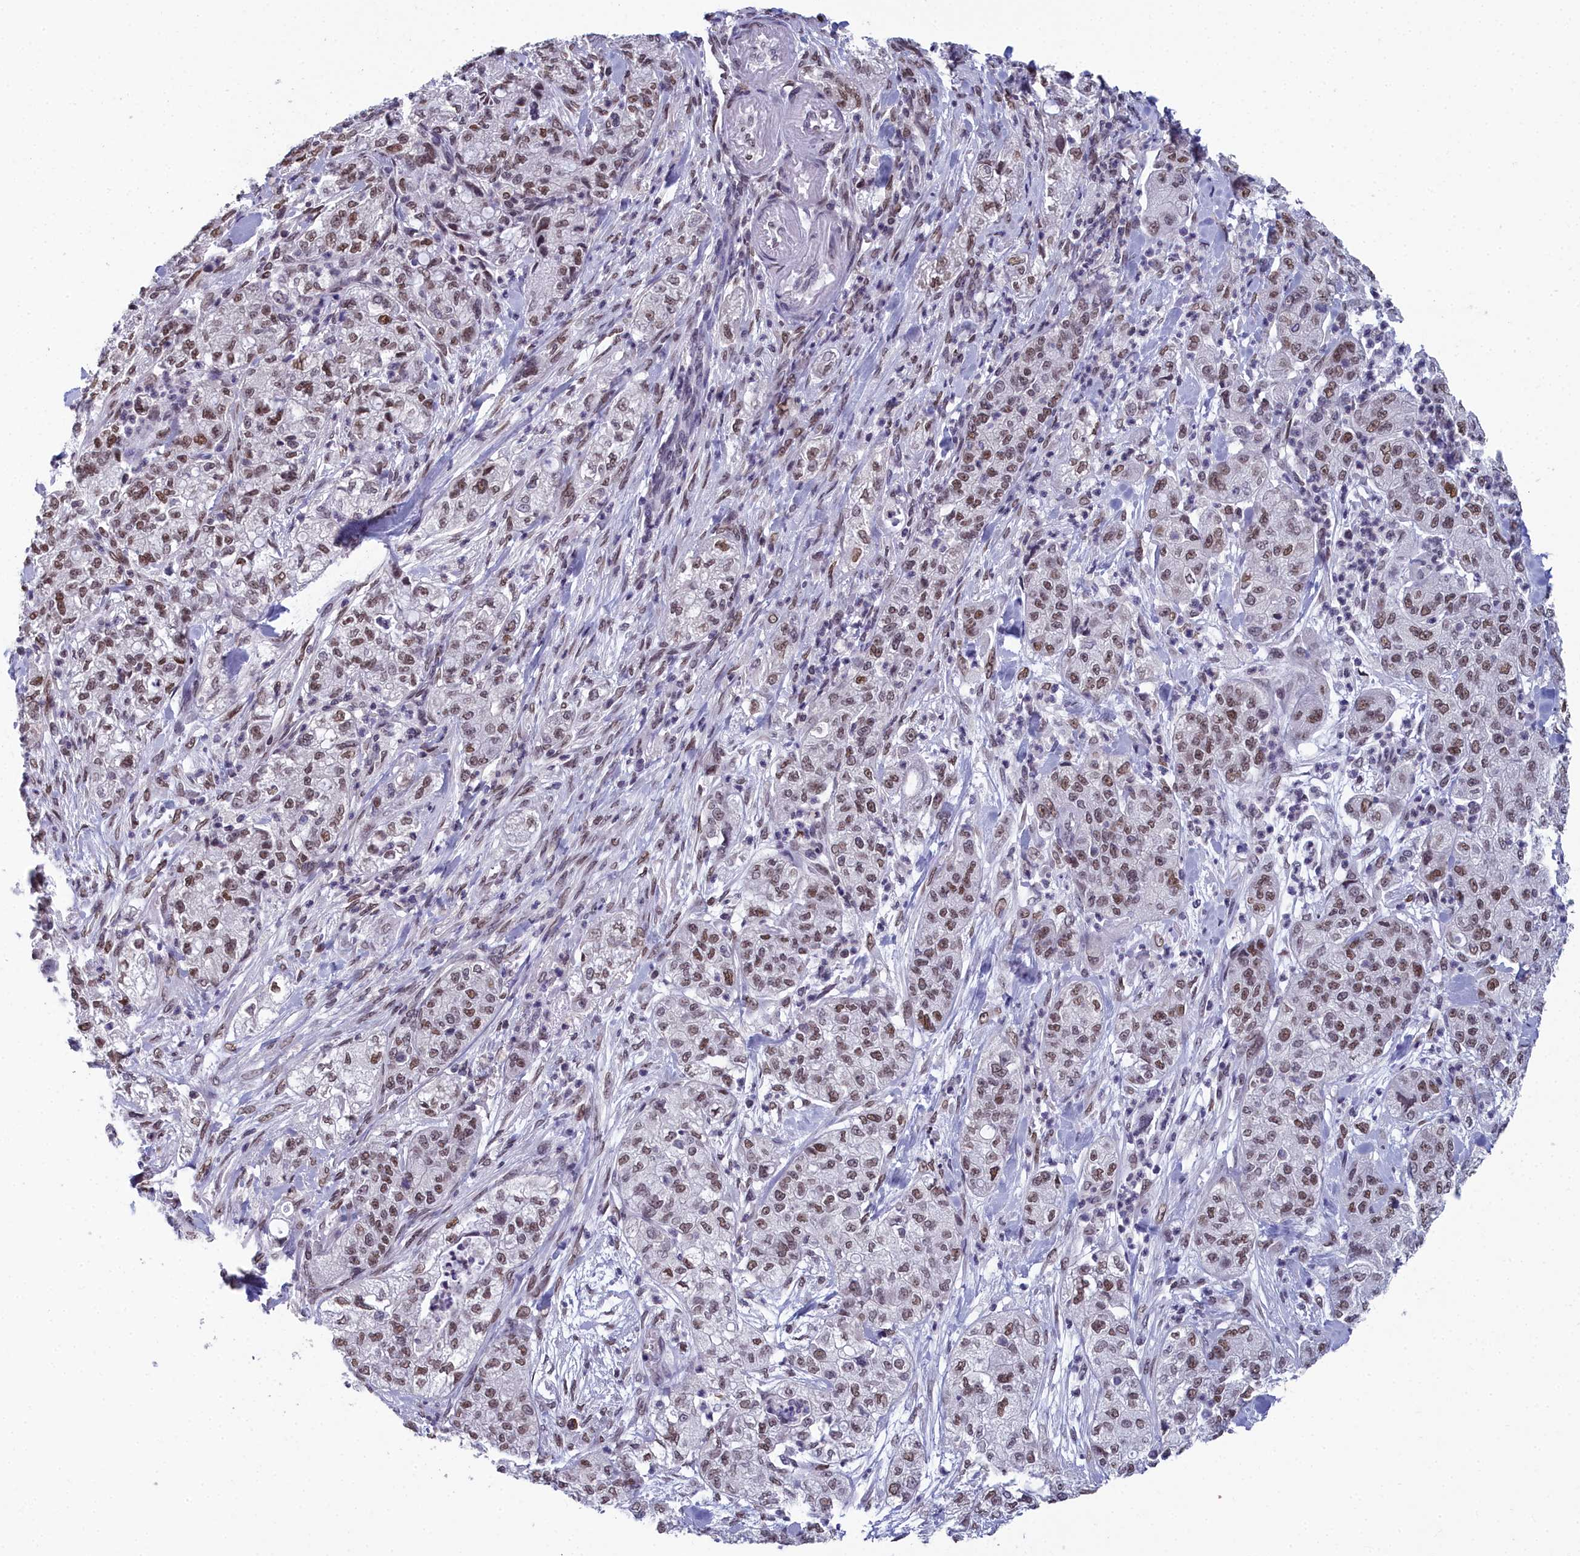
{"staining": {"intensity": "moderate", "quantity": "25%-75%", "location": "nuclear"}, "tissue": "pancreatic cancer", "cell_type": "Tumor cells", "image_type": "cancer", "snomed": [{"axis": "morphology", "description": "Adenocarcinoma, NOS"}, {"axis": "topography", "description": "Pancreas"}], "caption": "Tumor cells demonstrate medium levels of moderate nuclear positivity in approximately 25%-75% of cells in human pancreatic cancer. (brown staining indicates protein expression, while blue staining denotes nuclei).", "gene": "CCDC97", "patient": {"sex": "female", "age": 78}}